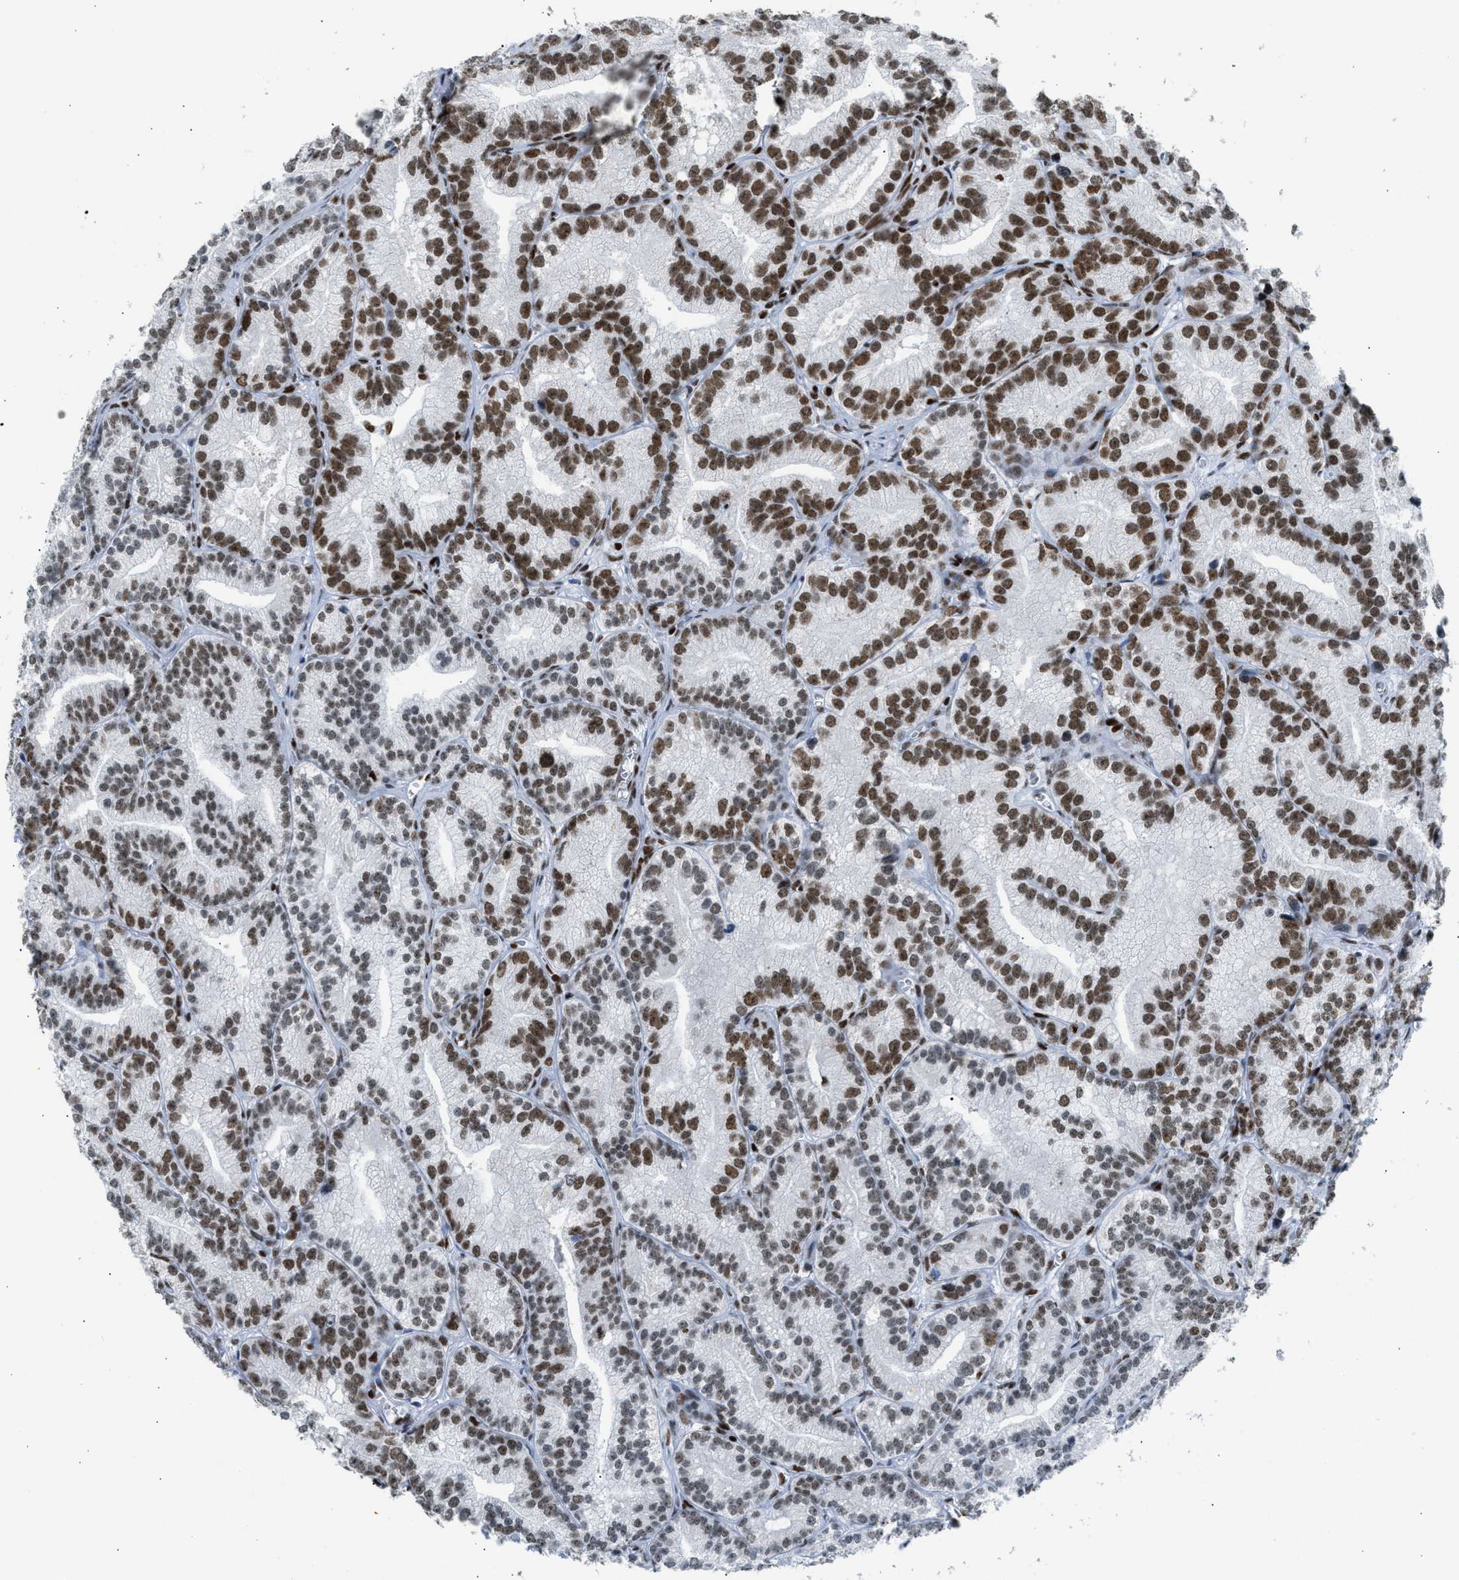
{"staining": {"intensity": "strong", "quantity": ">75%", "location": "nuclear"}, "tissue": "prostate cancer", "cell_type": "Tumor cells", "image_type": "cancer", "snomed": [{"axis": "morphology", "description": "Adenocarcinoma, Low grade"}, {"axis": "topography", "description": "Prostate"}], "caption": "Protein staining reveals strong nuclear staining in about >75% of tumor cells in prostate cancer (low-grade adenocarcinoma). The protein is stained brown, and the nuclei are stained in blue (DAB (3,3'-diaminobenzidine) IHC with brightfield microscopy, high magnification).", "gene": "PIF1", "patient": {"sex": "male", "age": 89}}